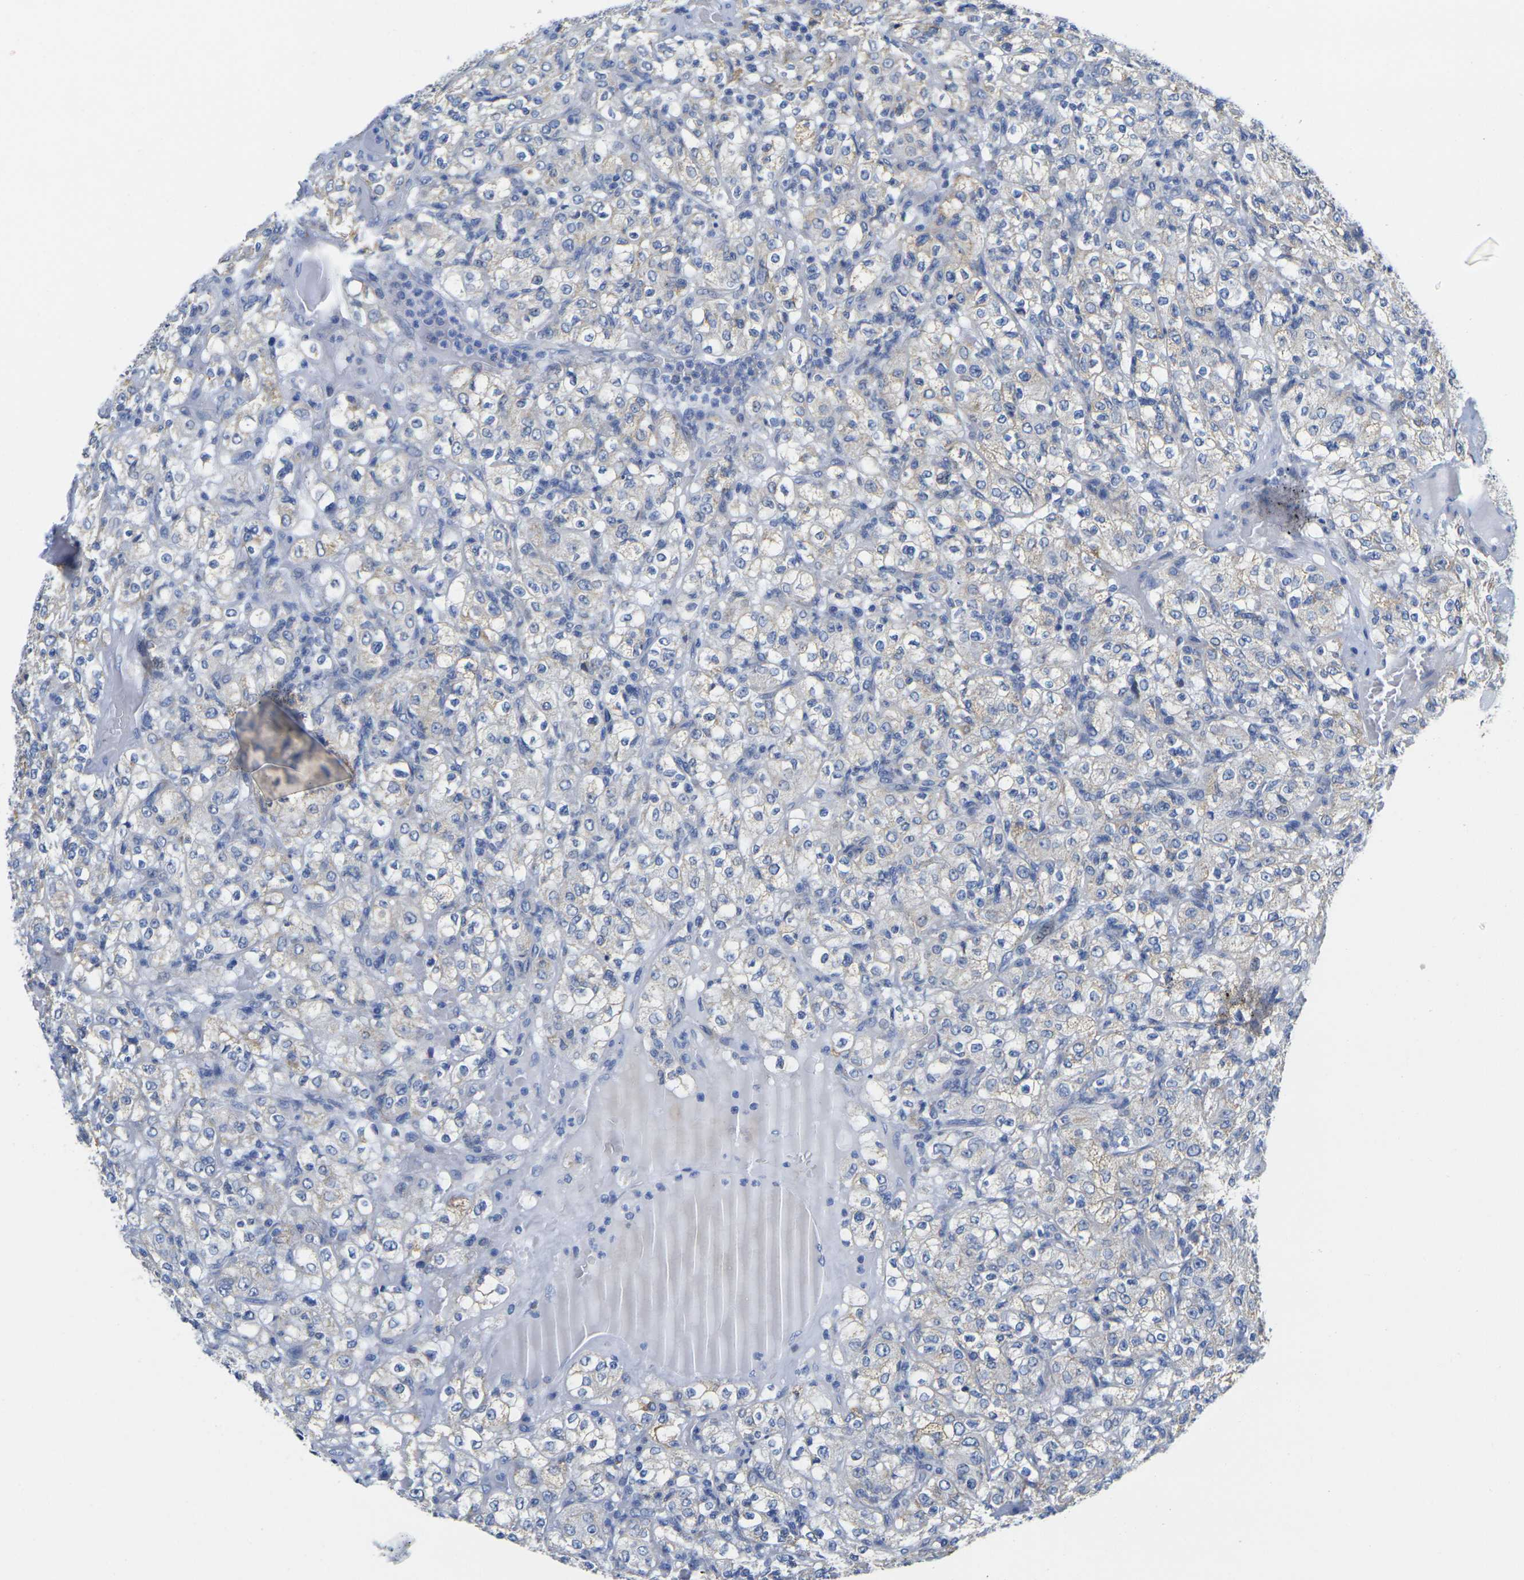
{"staining": {"intensity": "negative", "quantity": "none", "location": "none"}, "tissue": "renal cancer", "cell_type": "Tumor cells", "image_type": "cancer", "snomed": [{"axis": "morphology", "description": "Normal tissue, NOS"}, {"axis": "morphology", "description": "Adenocarcinoma, NOS"}, {"axis": "topography", "description": "Kidney"}], "caption": "This is a photomicrograph of IHC staining of adenocarcinoma (renal), which shows no positivity in tumor cells.", "gene": "TMEM204", "patient": {"sex": "female", "age": 72}}